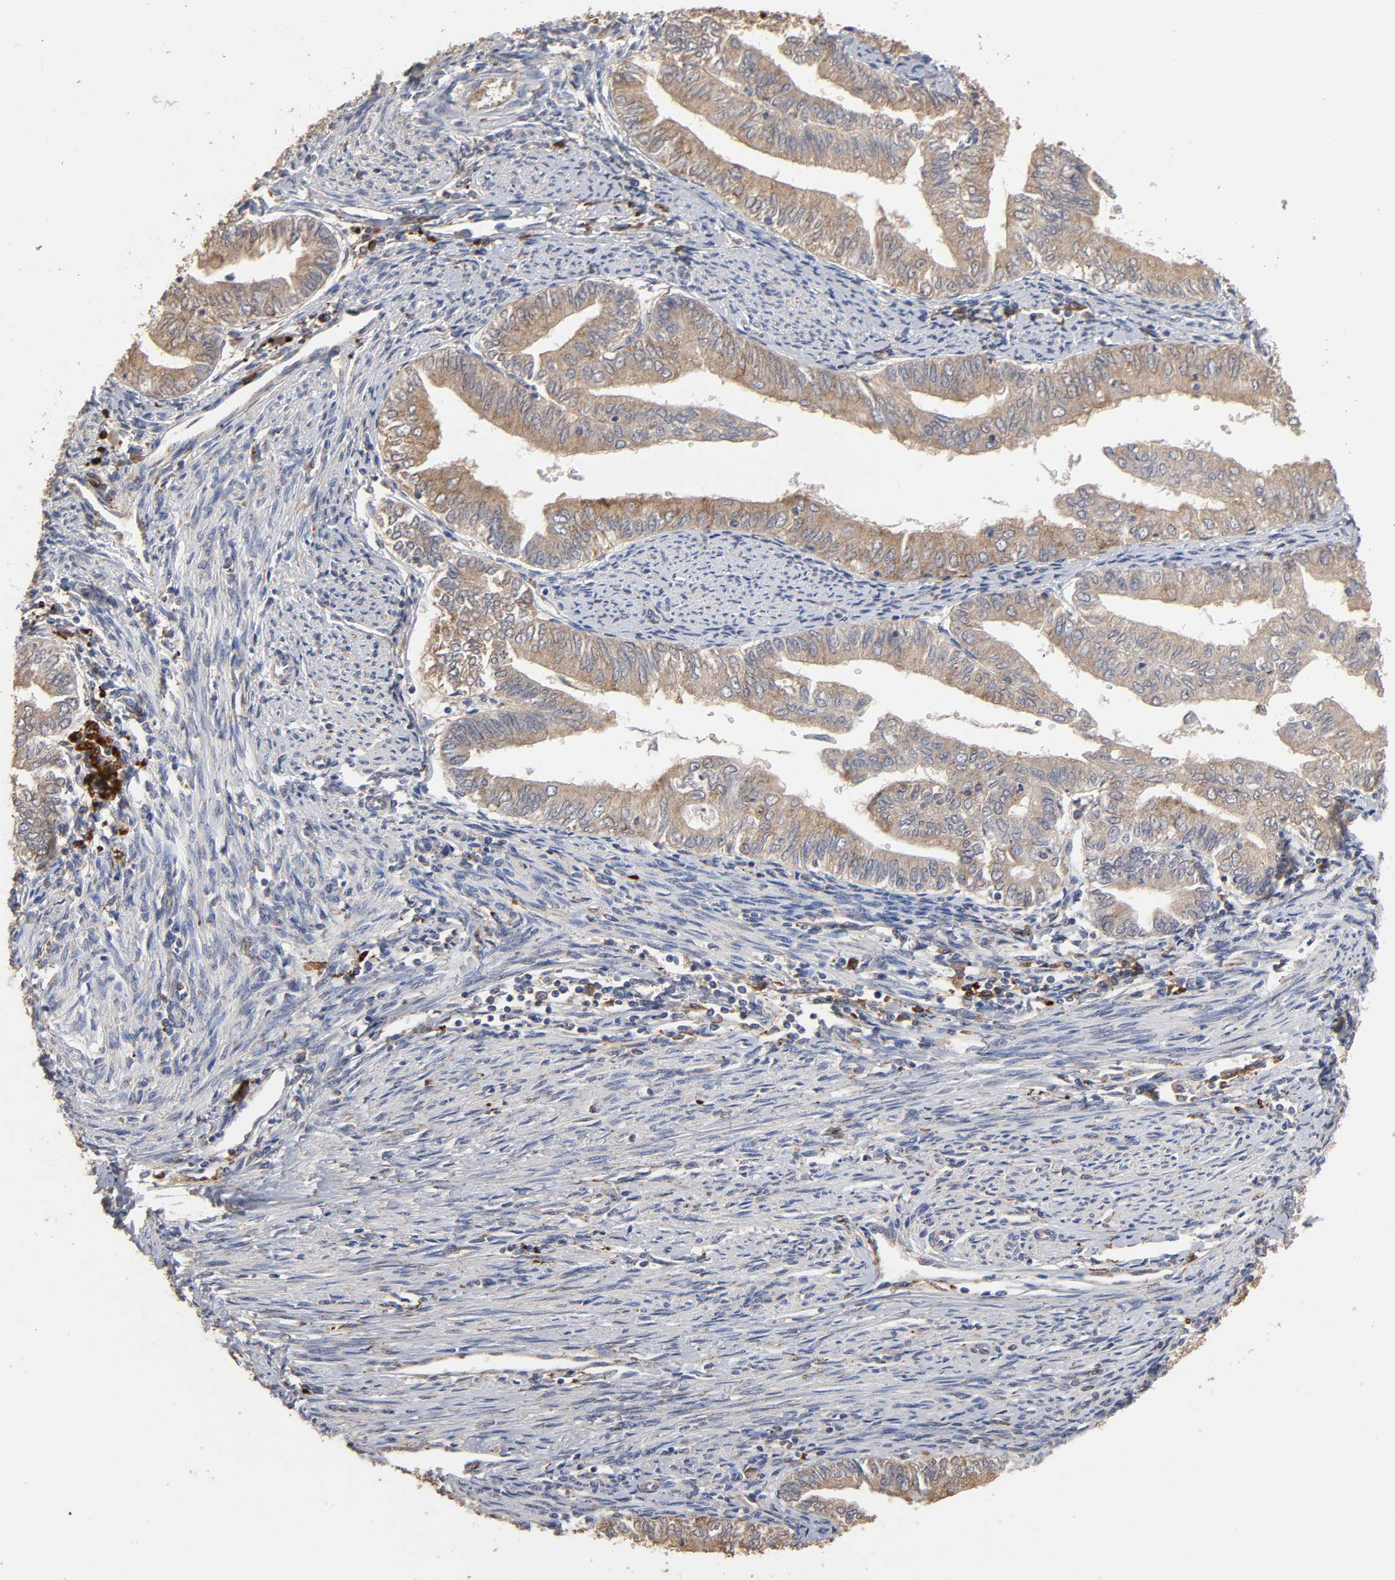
{"staining": {"intensity": "moderate", "quantity": ">75%", "location": "cytoplasmic/membranous"}, "tissue": "endometrial cancer", "cell_type": "Tumor cells", "image_type": "cancer", "snomed": [{"axis": "morphology", "description": "Adenocarcinoma, NOS"}, {"axis": "topography", "description": "Endometrium"}], "caption": "Moderate cytoplasmic/membranous protein expression is seen in about >75% of tumor cells in endometrial adenocarcinoma. The staining was performed using DAB (3,3'-diaminobenzidine), with brown indicating positive protein expression. Nuclei are stained blue with hematoxylin.", "gene": "EIF4G2", "patient": {"sex": "female", "age": 66}}